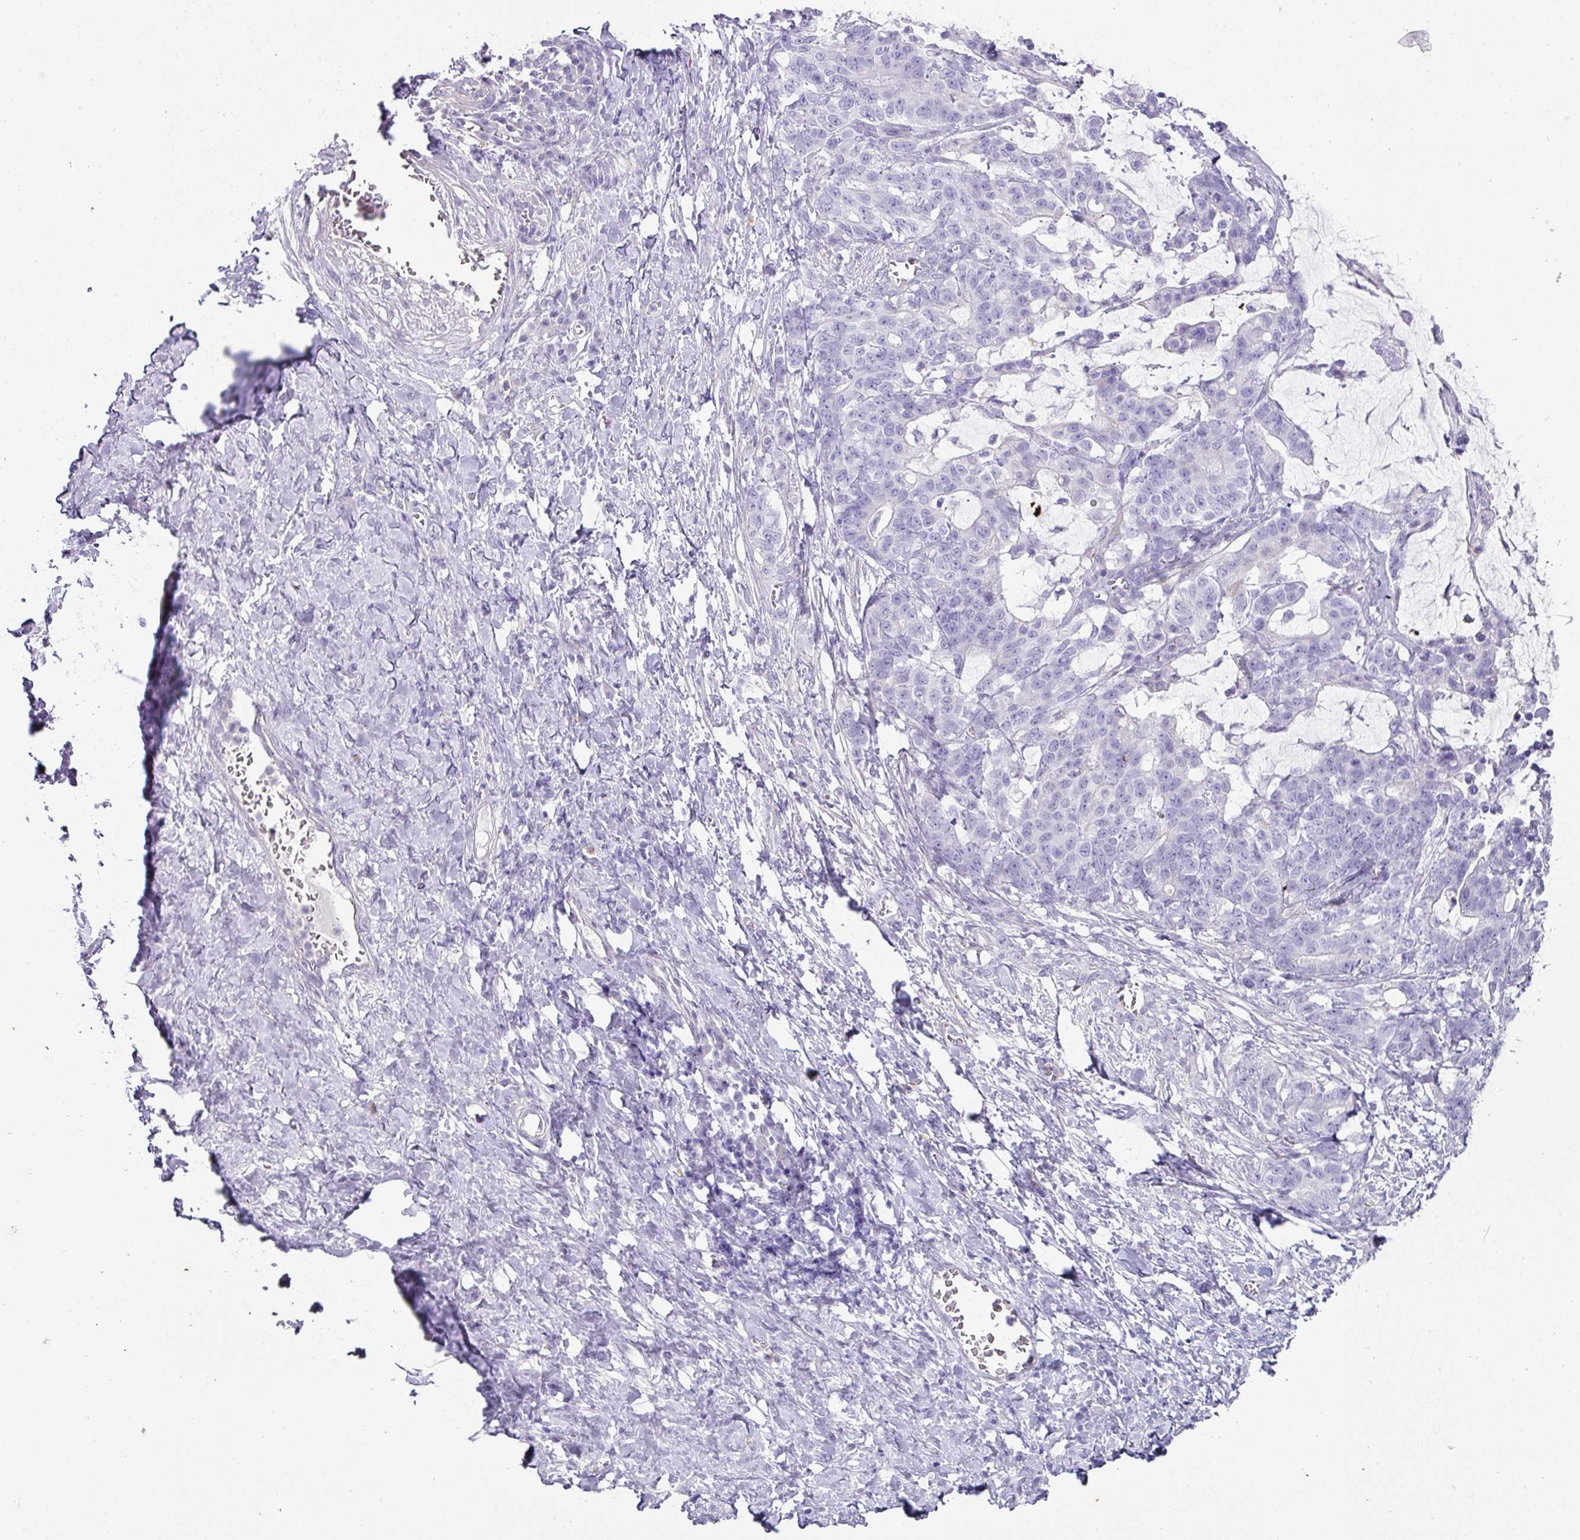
{"staining": {"intensity": "negative", "quantity": "none", "location": "none"}, "tissue": "stomach cancer", "cell_type": "Tumor cells", "image_type": "cancer", "snomed": [{"axis": "morphology", "description": "Normal tissue, NOS"}, {"axis": "morphology", "description": "Adenocarcinoma, NOS"}, {"axis": "topography", "description": "Stomach"}], "caption": "Stomach cancer was stained to show a protein in brown. There is no significant staining in tumor cells. The staining was performed using DAB (3,3'-diaminobenzidine) to visualize the protein expression in brown, while the nuclei were stained in blue with hematoxylin (Magnification: 20x).", "gene": "OR52N1", "patient": {"sex": "female", "age": 64}}